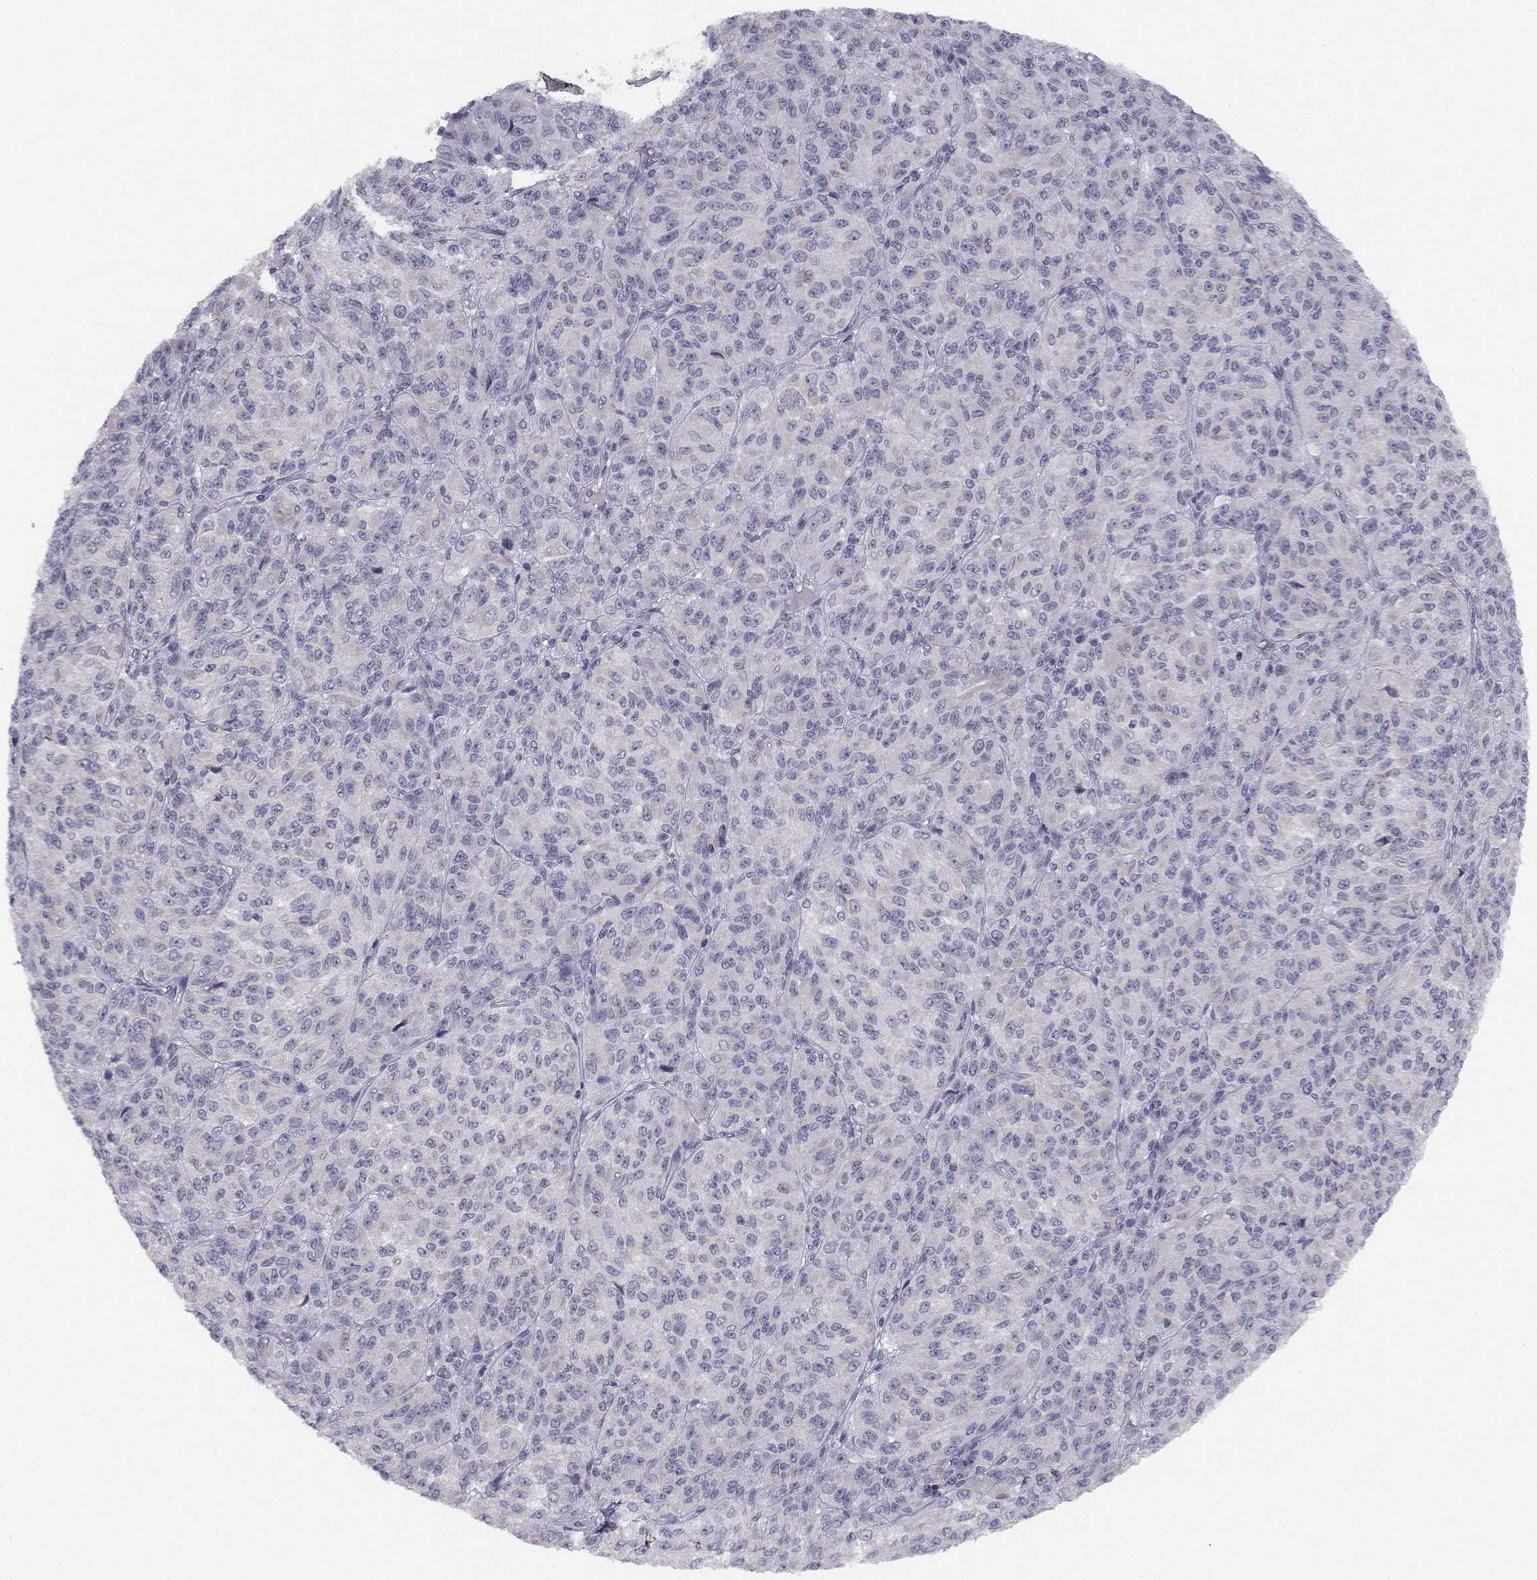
{"staining": {"intensity": "negative", "quantity": "none", "location": "none"}, "tissue": "melanoma", "cell_type": "Tumor cells", "image_type": "cancer", "snomed": [{"axis": "morphology", "description": "Malignant melanoma, Metastatic site"}, {"axis": "topography", "description": "Brain"}], "caption": "There is no significant expression in tumor cells of melanoma.", "gene": "TRPS1", "patient": {"sex": "female", "age": 56}}